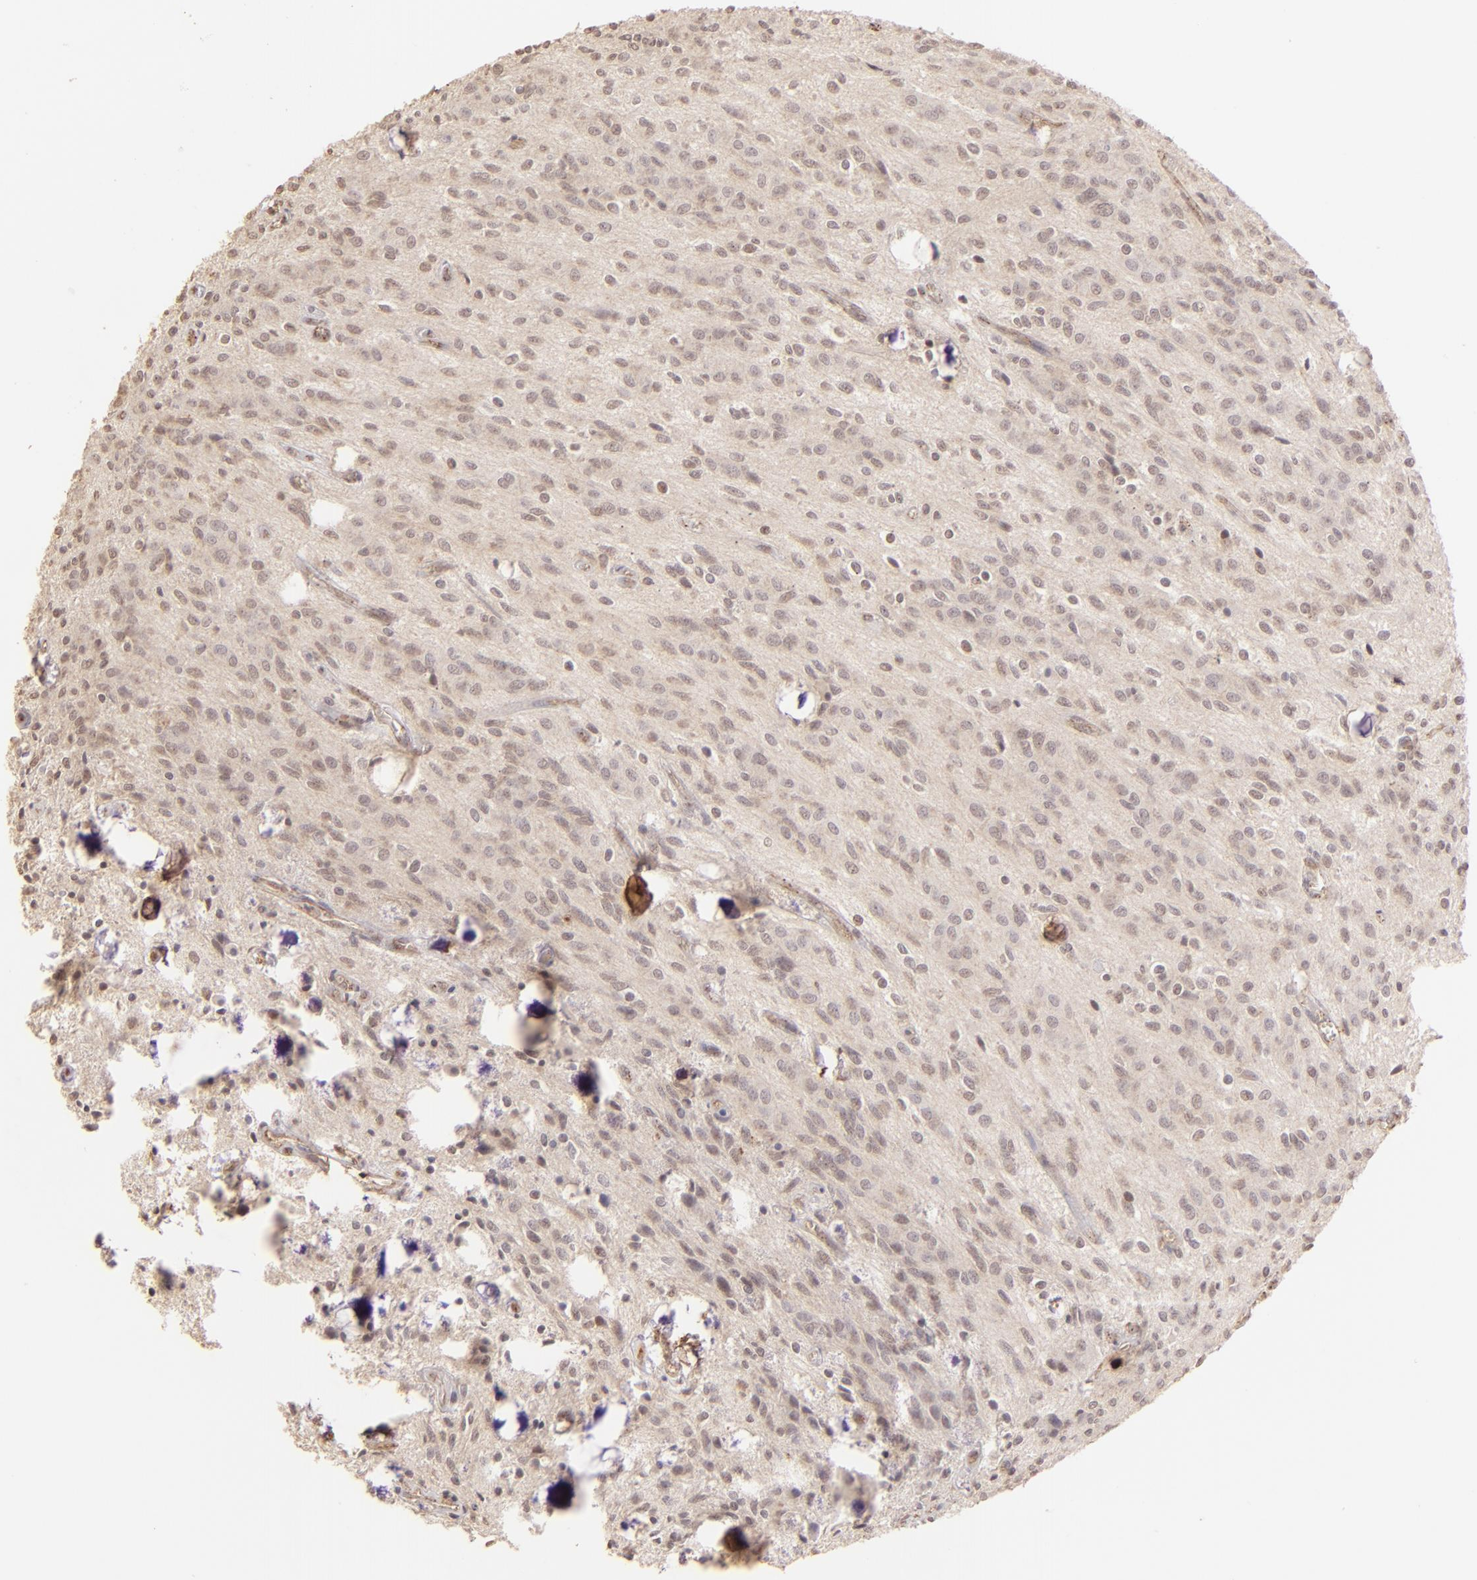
{"staining": {"intensity": "negative", "quantity": "none", "location": "none"}, "tissue": "glioma", "cell_type": "Tumor cells", "image_type": "cancer", "snomed": [{"axis": "morphology", "description": "Glioma, malignant, Low grade"}, {"axis": "topography", "description": "Brain"}], "caption": "There is no significant expression in tumor cells of glioma.", "gene": "CLDN1", "patient": {"sex": "female", "age": 15}}